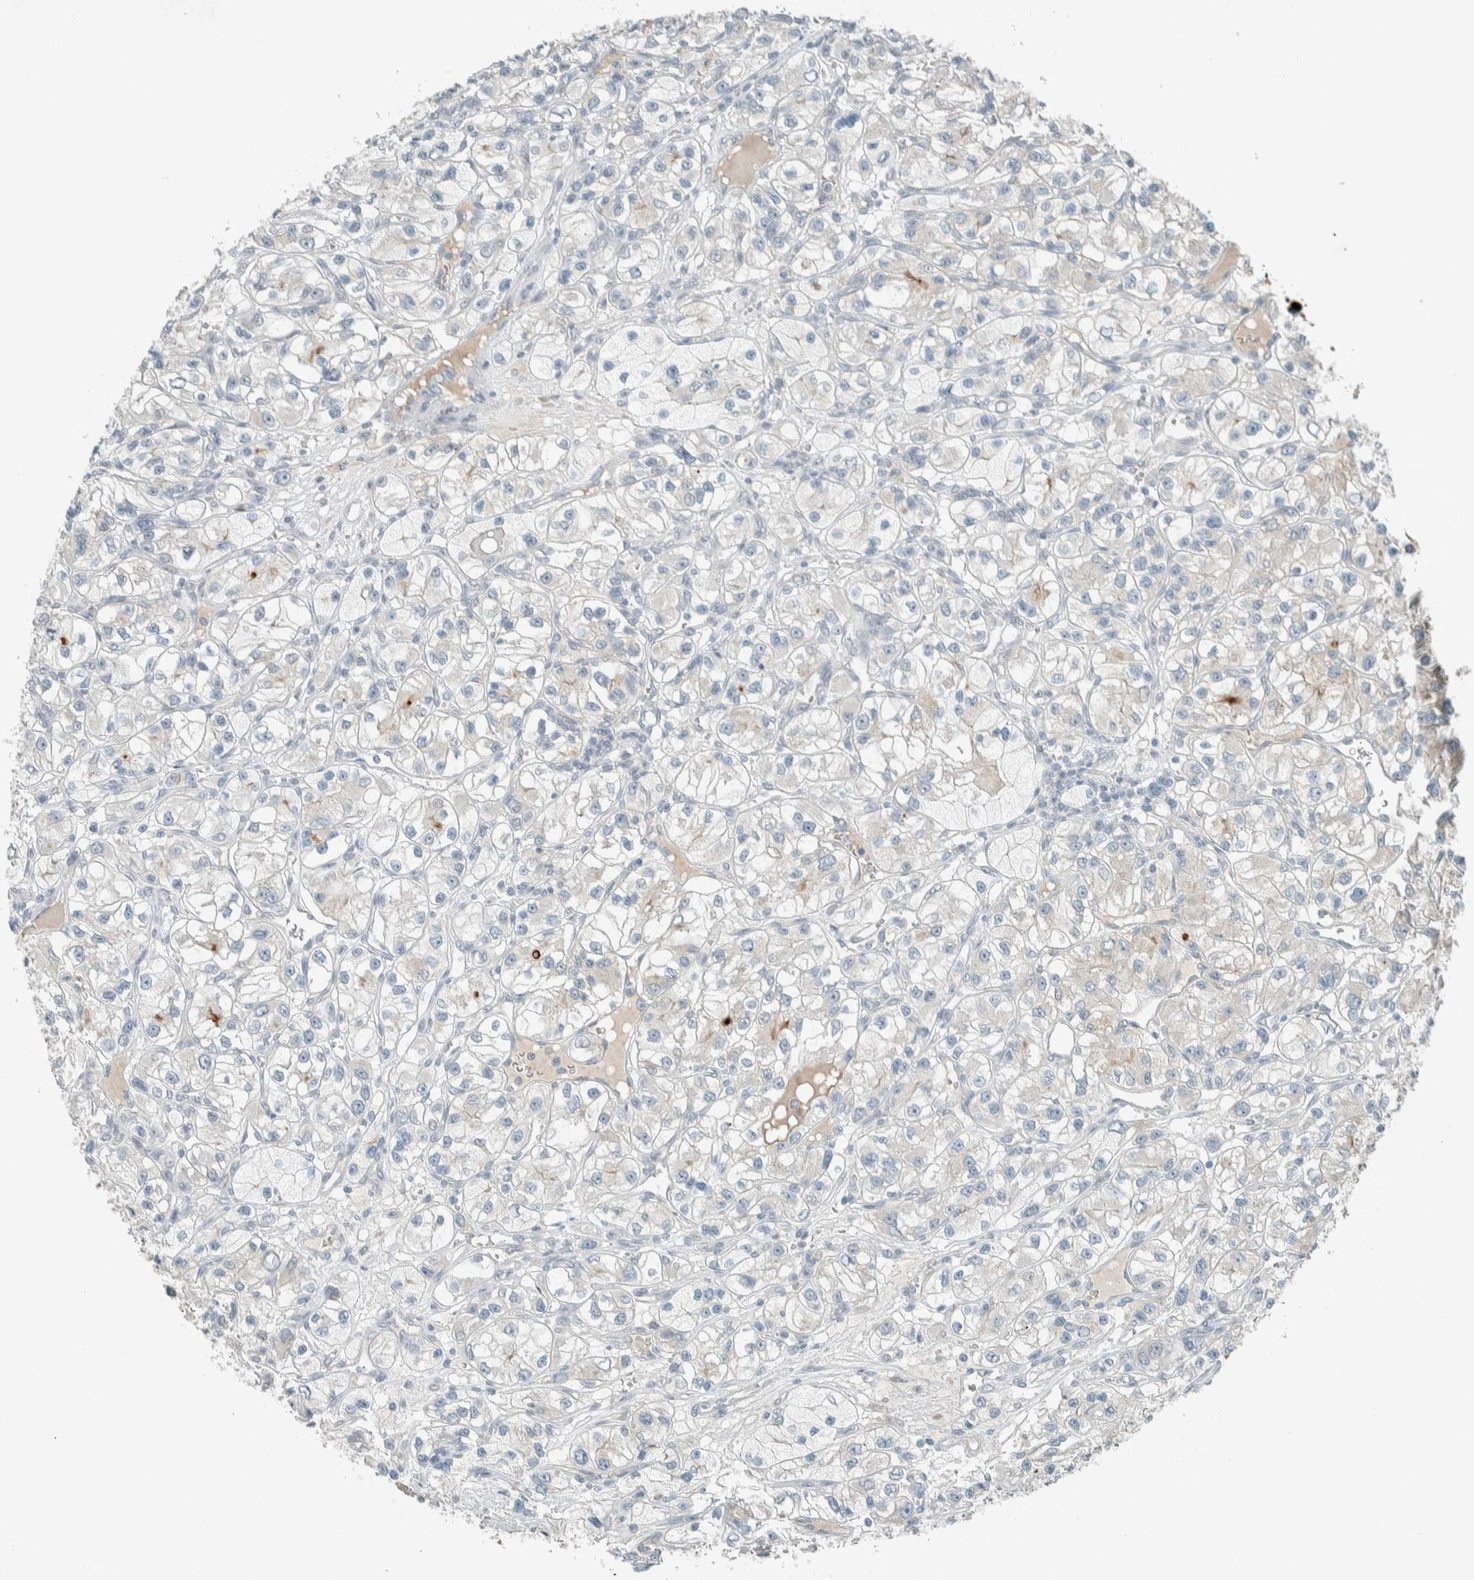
{"staining": {"intensity": "negative", "quantity": "none", "location": "none"}, "tissue": "renal cancer", "cell_type": "Tumor cells", "image_type": "cancer", "snomed": [{"axis": "morphology", "description": "Adenocarcinoma, NOS"}, {"axis": "topography", "description": "Kidney"}], "caption": "Micrograph shows no protein staining in tumor cells of renal cancer tissue. (DAB immunohistochemistry (IHC) with hematoxylin counter stain).", "gene": "CERCAM", "patient": {"sex": "female", "age": 57}}